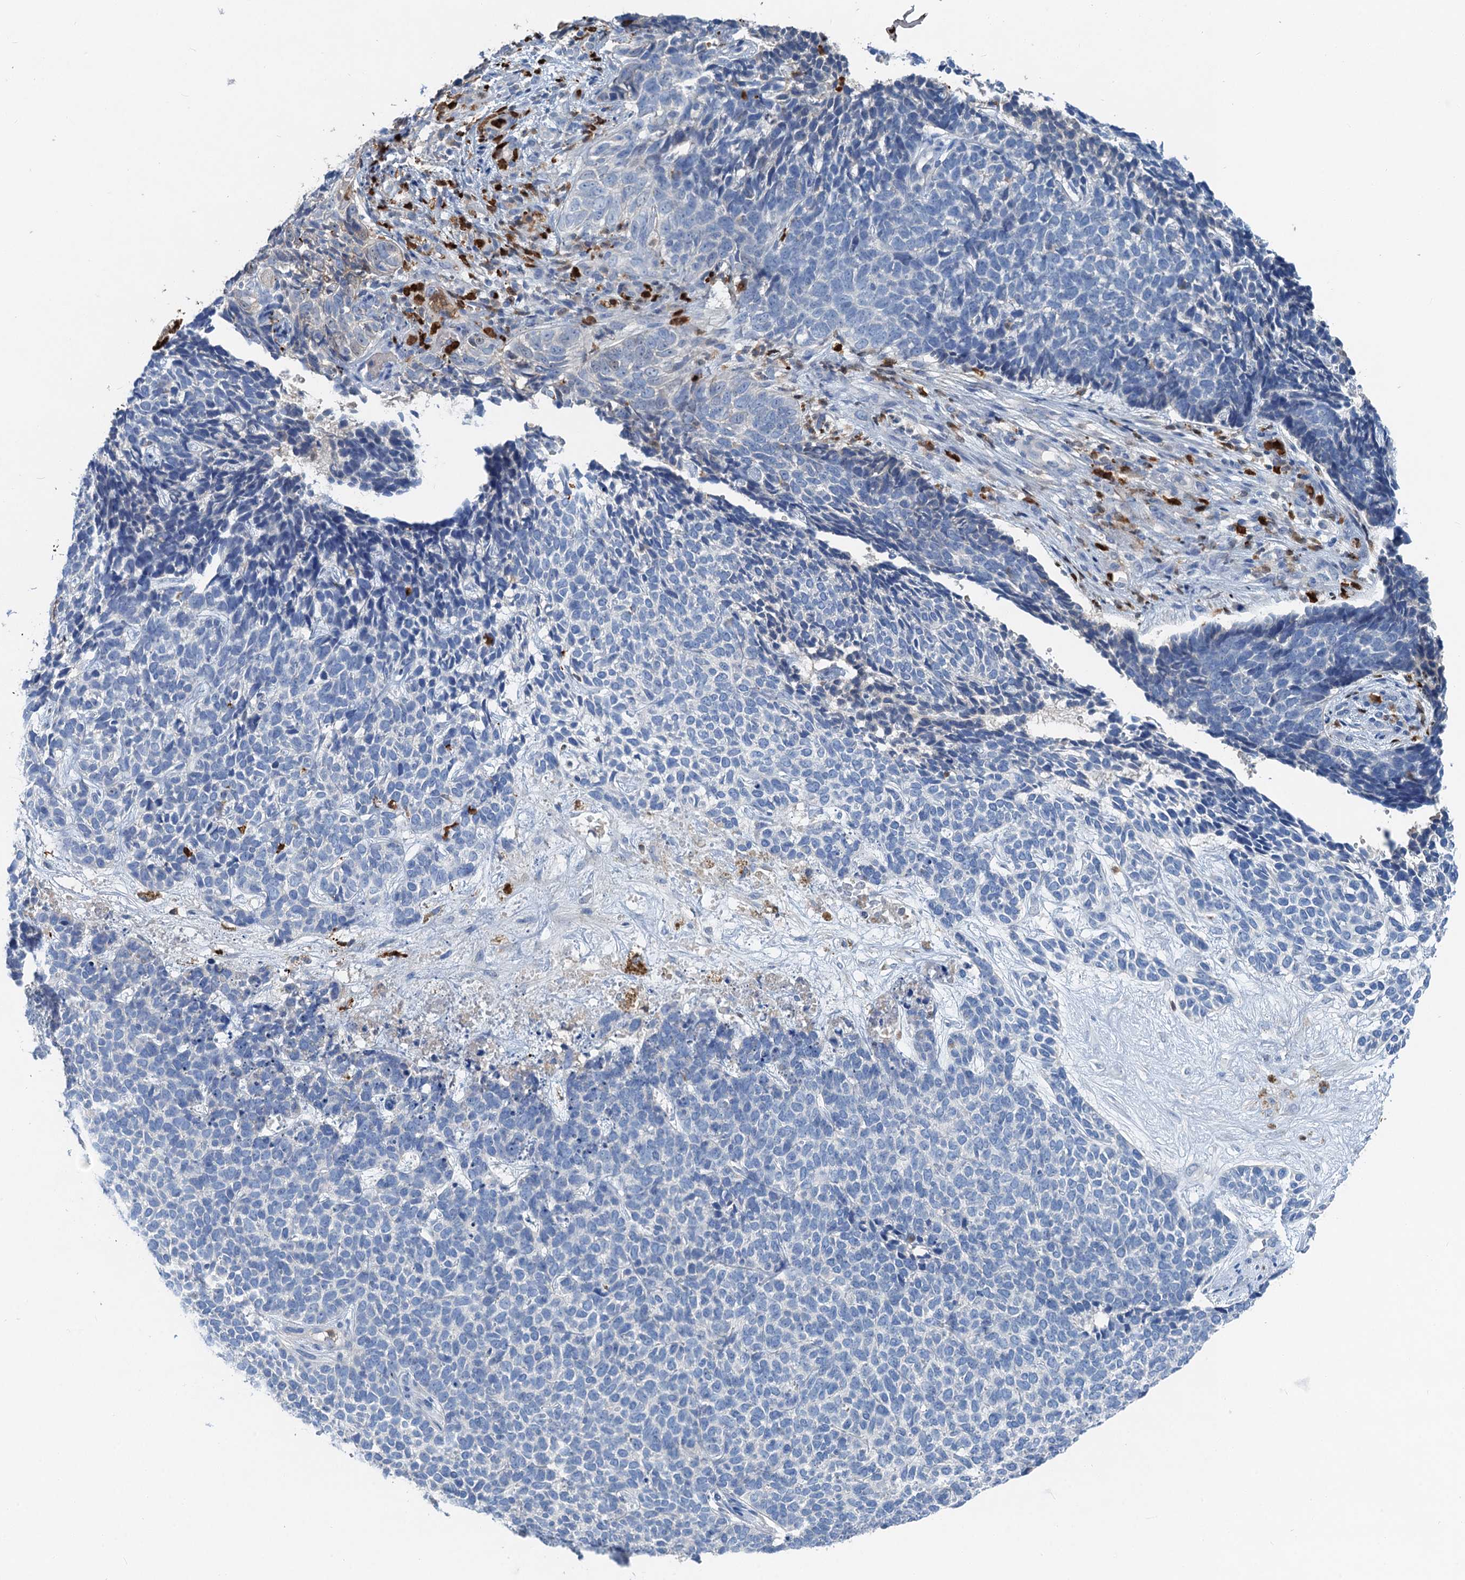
{"staining": {"intensity": "negative", "quantity": "none", "location": "none"}, "tissue": "skin cancer", "cell_type": "Tumor cells", "image_type": "cancer", "snomed": [{"axis": "morphology", "description": "Basal cell carcinoma"}, {"axis": "topography", "description": "Skin"}], "caption": "This micrograph is of skin cancer (basal cell carcinoma) stained with immunohistochemistry (IHC) to label a protein in brown with the nuclei are counter-stained blue. There is no staining in tumor cells. Brightfield microscopy of immunohistochemistry stained with DAB (brown) and hematoxylin (blue), captured at high magnification.", "gene": "OTOA", "patient": {"sex": "female", "age": 84}}